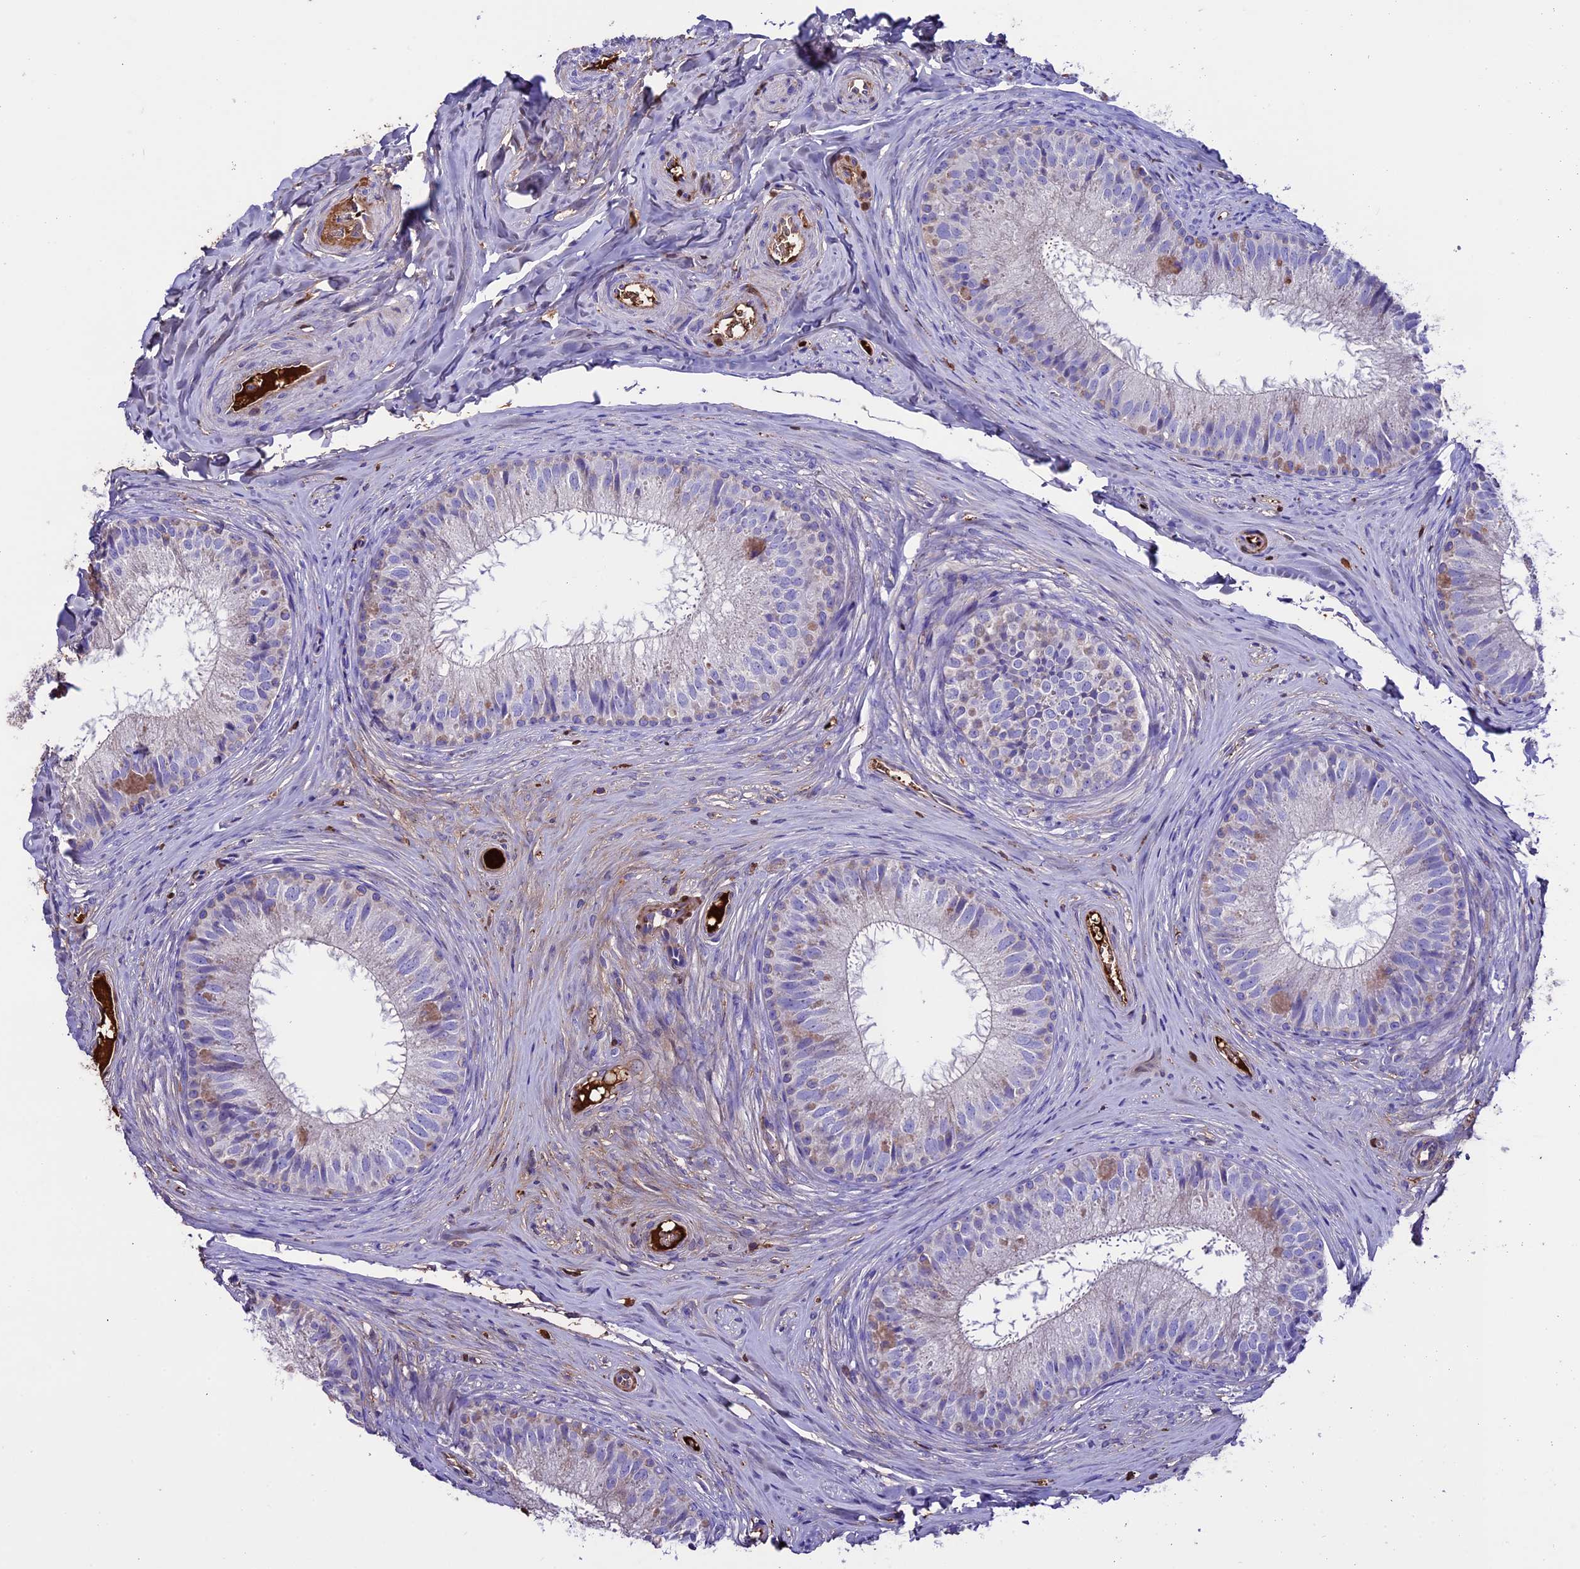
{"staining": {"intensity": "weak", "quantity": "<25%", "location": "cytoplasmic/membranous"}, "tissue": "epididymis", "cell_type": "Glandular cells", "image_type": "normal", "snomed": [{"axis": "morphology", "description": "Normal tissue, NOS"}, {"axis": "topography", "description": "Epididymis"}], "caption": "DAB (3,3'-diaminobenzidine) immunohistochemical staining of normal epididymis reveals no significant positivity in glandular cells.", "gene": "TCP11L2", "patient": {"sex": "male", "age": 34}}